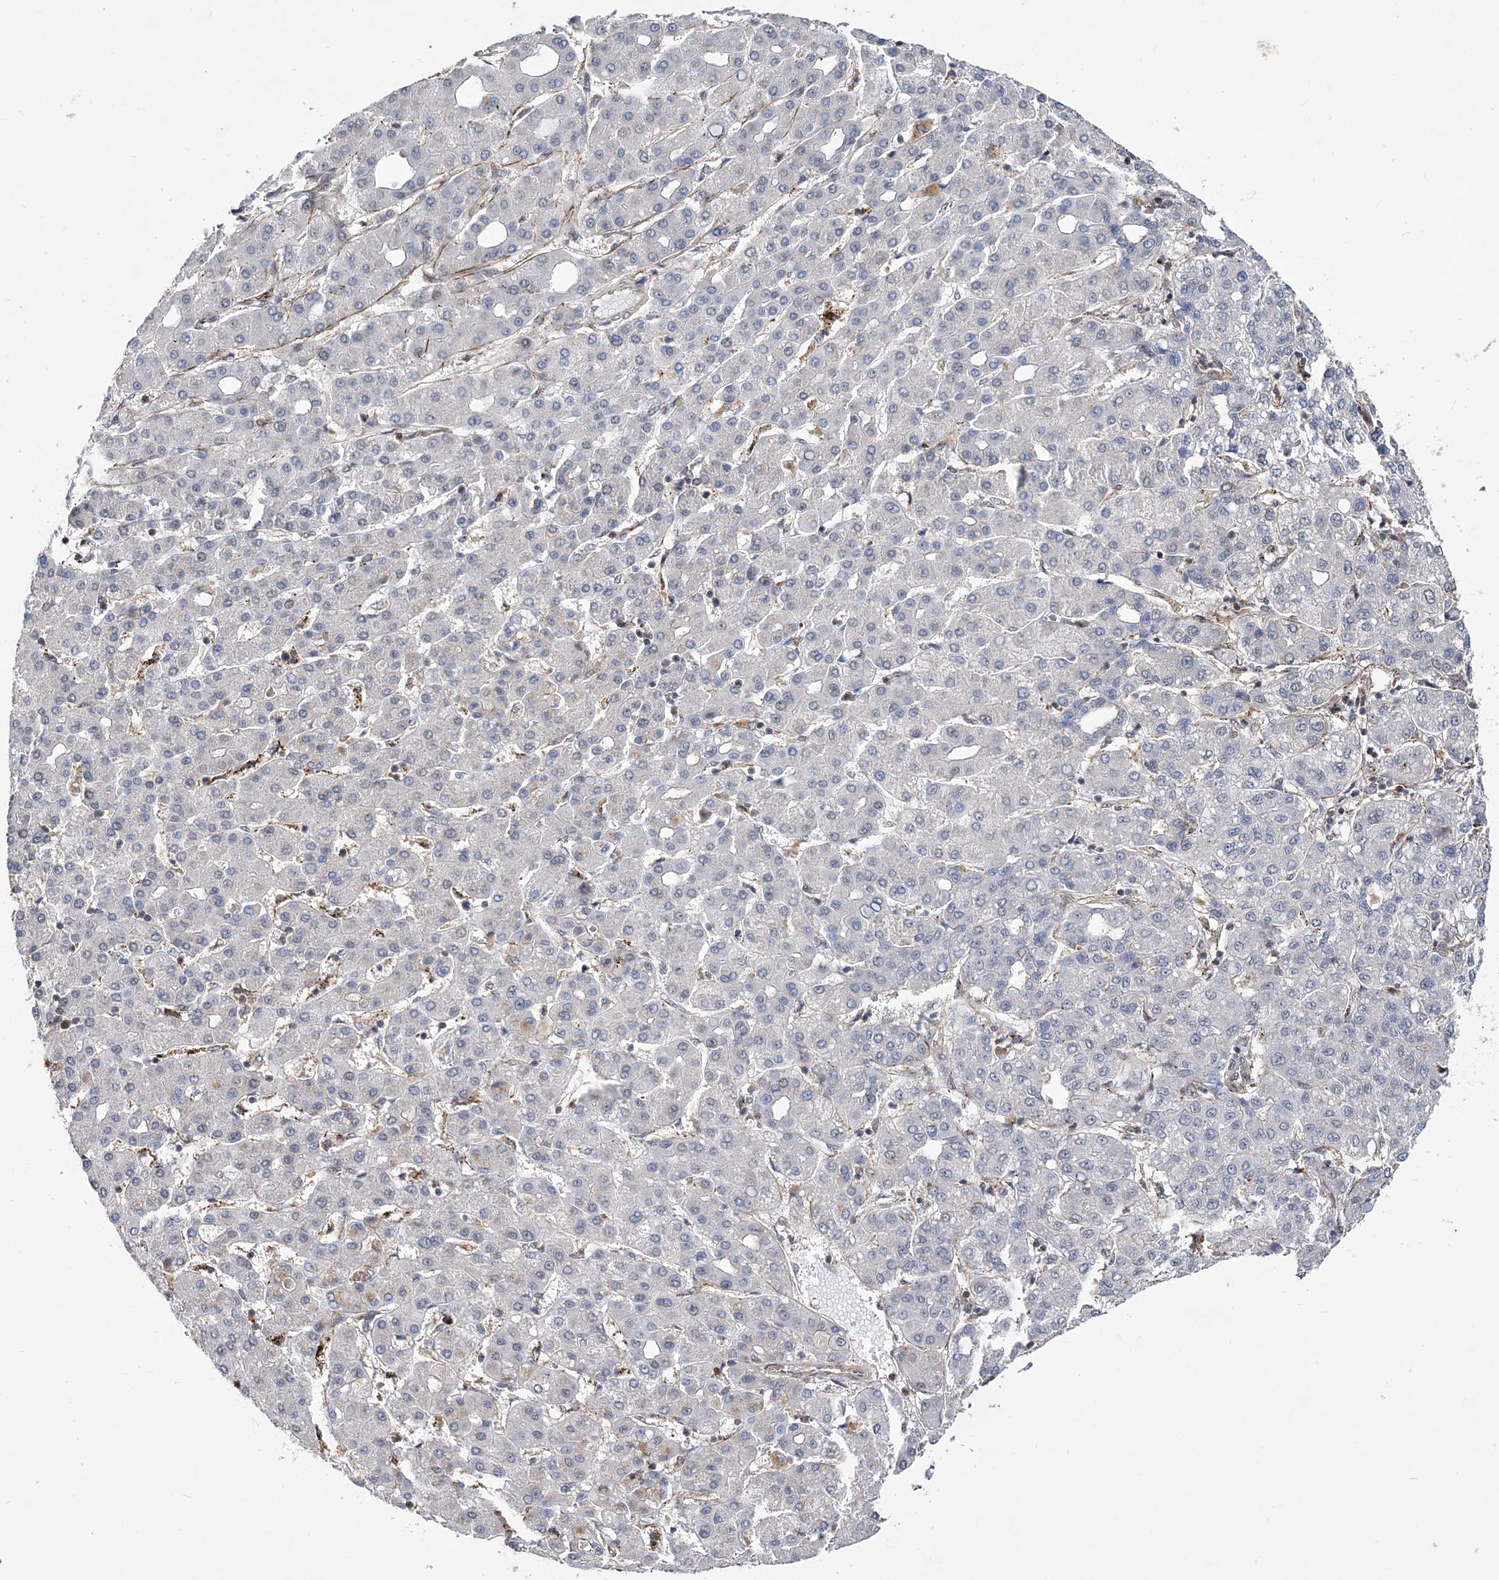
{"staining": {"intensity": "negative", "quantity": "none", "location": "none"}, "tissue": "liver cancer", "cell_type": "Tumor cells", "image_type": "cancer", "snomed": [{"axis": "morphology", "description": "Carcinoma, Hepatocellular, NOS"}, {"axis": "topography", "description": "Liver"}], "caption": "Tumor cells are negative for protein expression in human liver cancer (hepatocellular carcinoma).", "gene": "BOD1L1", "patient": {"sex": "male", "age": 65}}